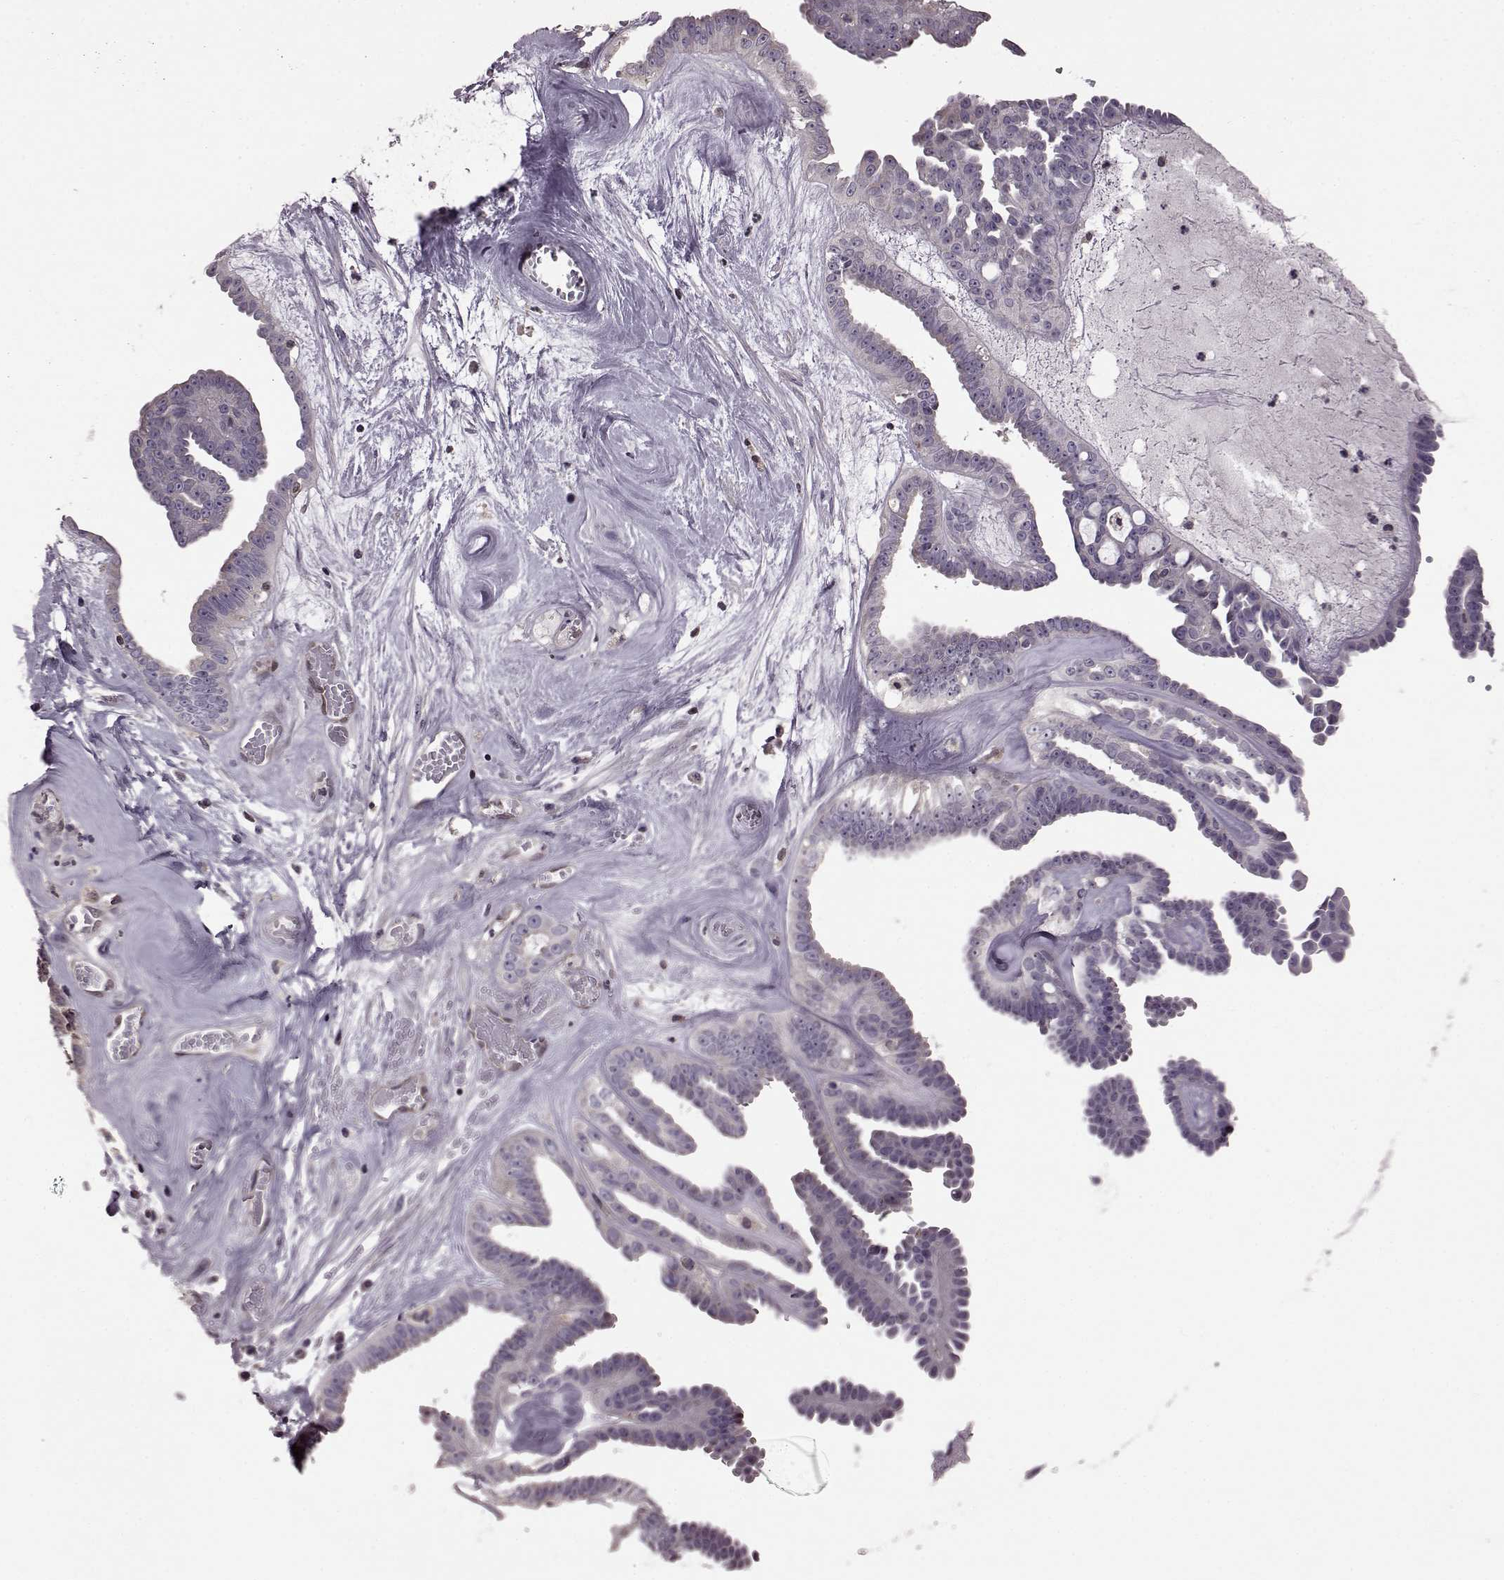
{"staining": {"intensity": "weak", "quantity": "<25%", "location": "cytoplasmic/membranous"}, "tissue": "ovarian cancer", "cell_type": "Tumor cells", "image_type": "cancer", "snomed": [{"axis": "morphology", "description": "Cystadenocarcinoma, serous, NOS"}, {"axis": "topography", "description": "Ovary"}], "caption": "Photomicrograph shows no protein positivity in tumor cells of serous cystadenocarcinoma (ovarian) tissue.", "gene": "CDC42SE1", "patient": {"sex": "female", "age": 71}}